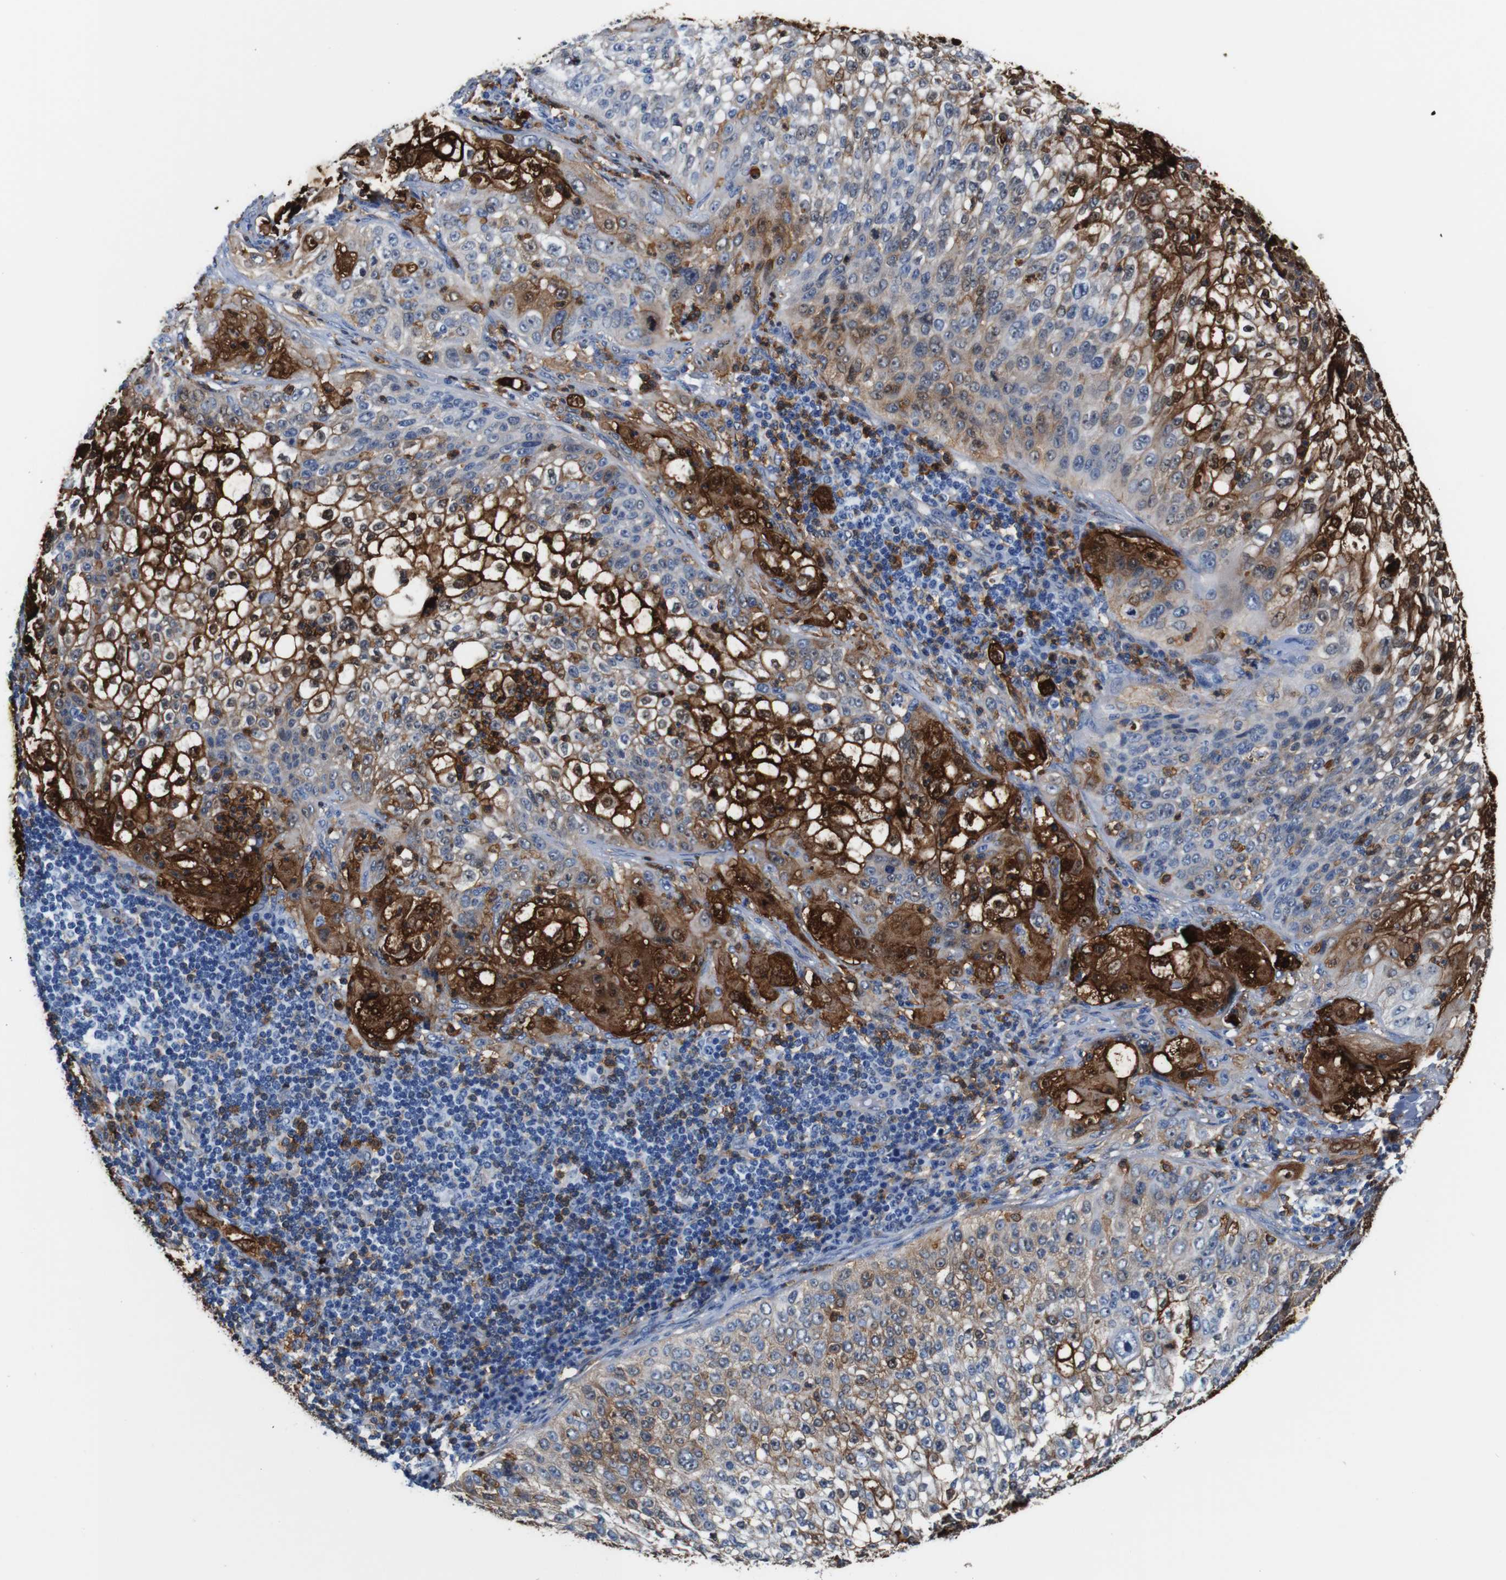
{"staining": {"intensity": "strong", "quantity": "25%-75%", "location": "cytoplasmic/membranous"}, "tissue": "lung cancer", "cell_type": "Tumor cells", "image_type": "cancer", "snomed": [{"axis": "morphology", "description": "Inflammation, NOS"}, {"axis": "morphology", "description": "Squamous cell carcinoma, NOS"}, {"axis": "topography", "description": "Lymph node"}, {"axis": "topography", "description": "Soft tissue"}, {"axis": "topography", "description": "Lung"}], "caption": "Brown immunohistochemical staining in squamous cell carcinoma (lung) shows strong cytoplasmic/membranous expression in approximately 25%-75% of tumor cells.", "gene": "ANXA1", "patient": {"sex": "male", "age": 66}}